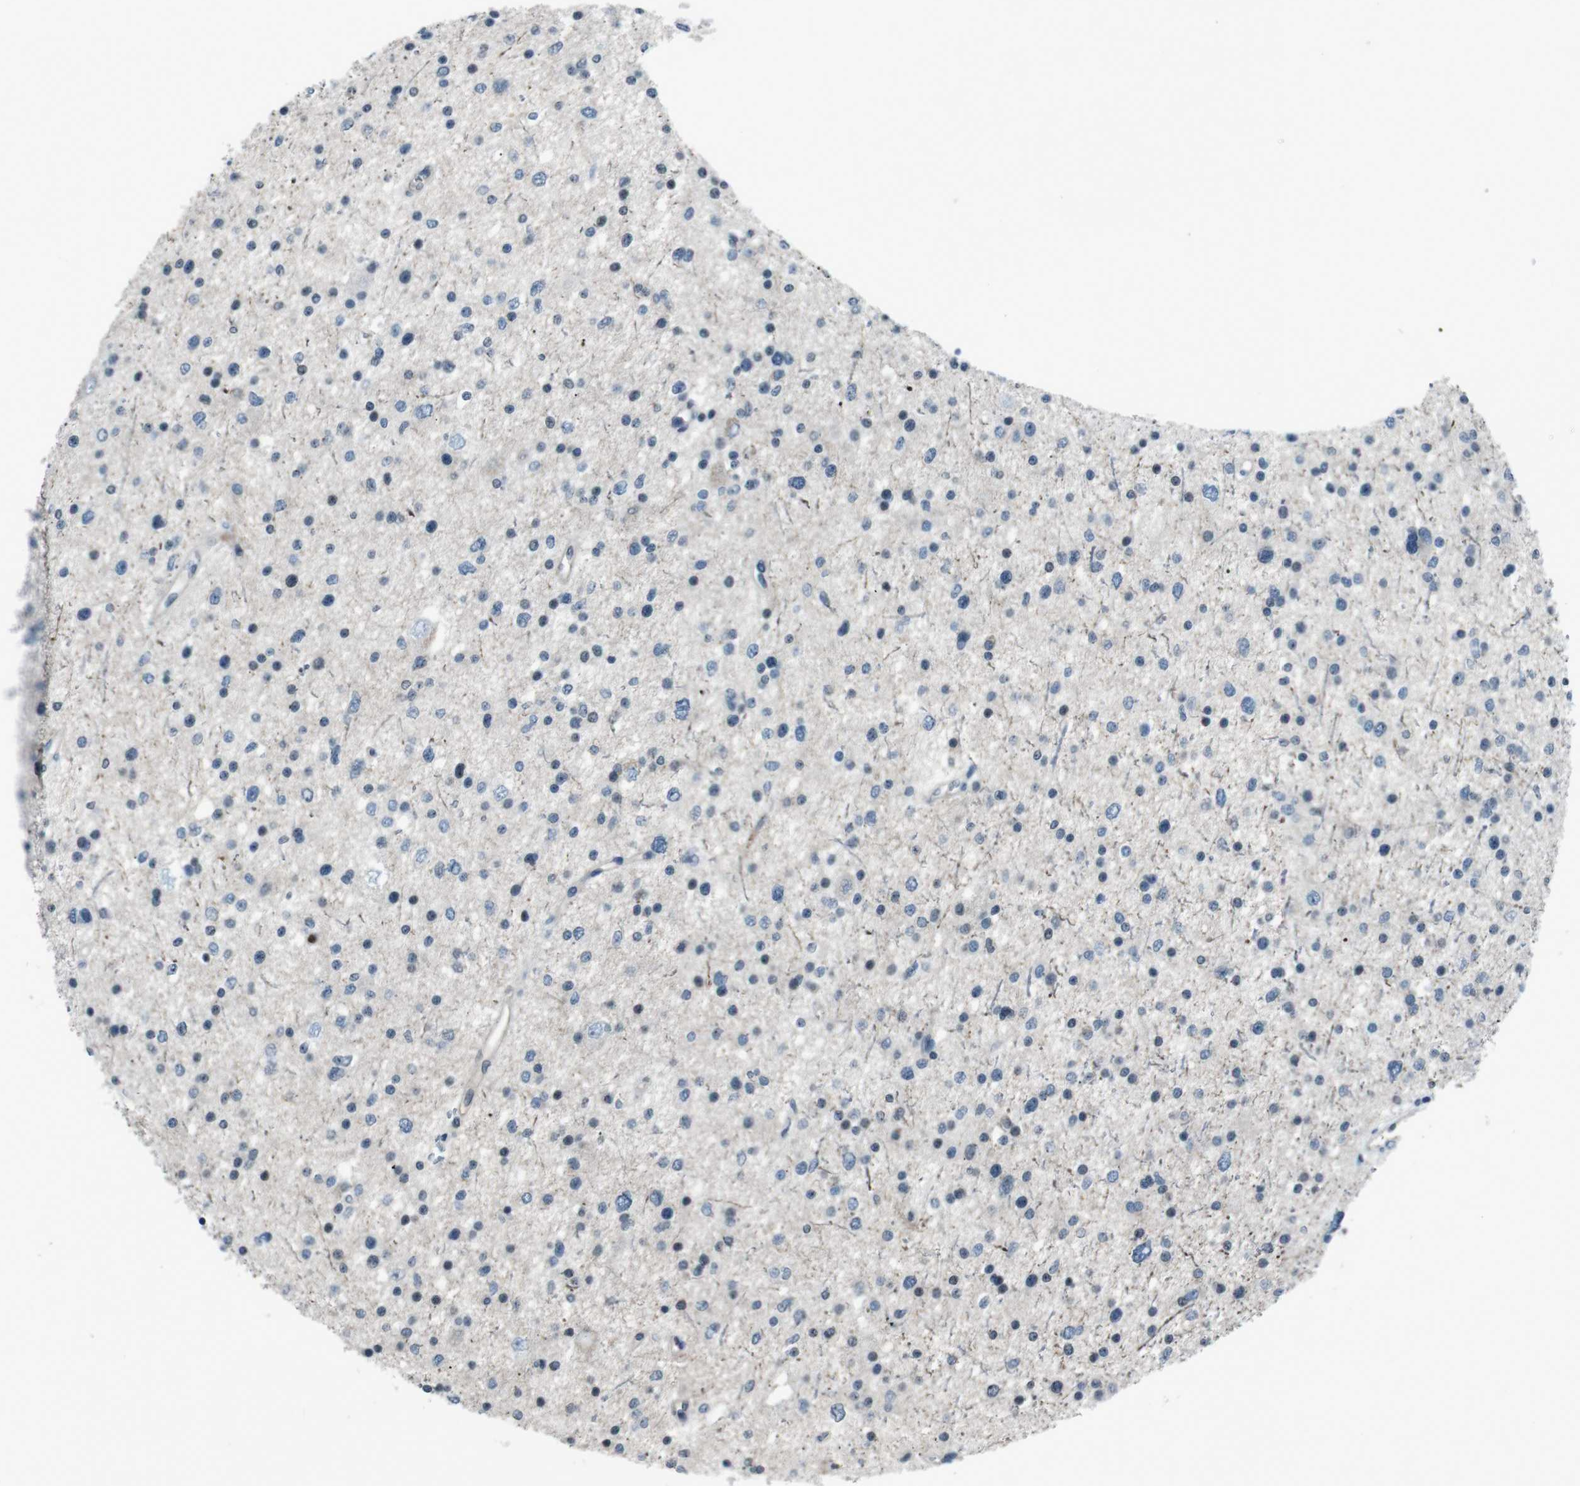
{"staining": {"intensity": "negative", "quantity": "none", "location": "none"}, "tissue": "glioma", "cell_type": "Tumor cells", "image_type": "cancer", "snomed": [{"axis": "morphology", "description": "Glioma, malignant, Low grade"}, {"axis": "topography", "description": "Brain"}], "caption": "Immunohistochemistry histopathology image of glioma stained for a protein (brown), which reveals no expression in tumor cells.", "gene": "UGT1A6", "patient": {"sex": "female", "age": 37}}